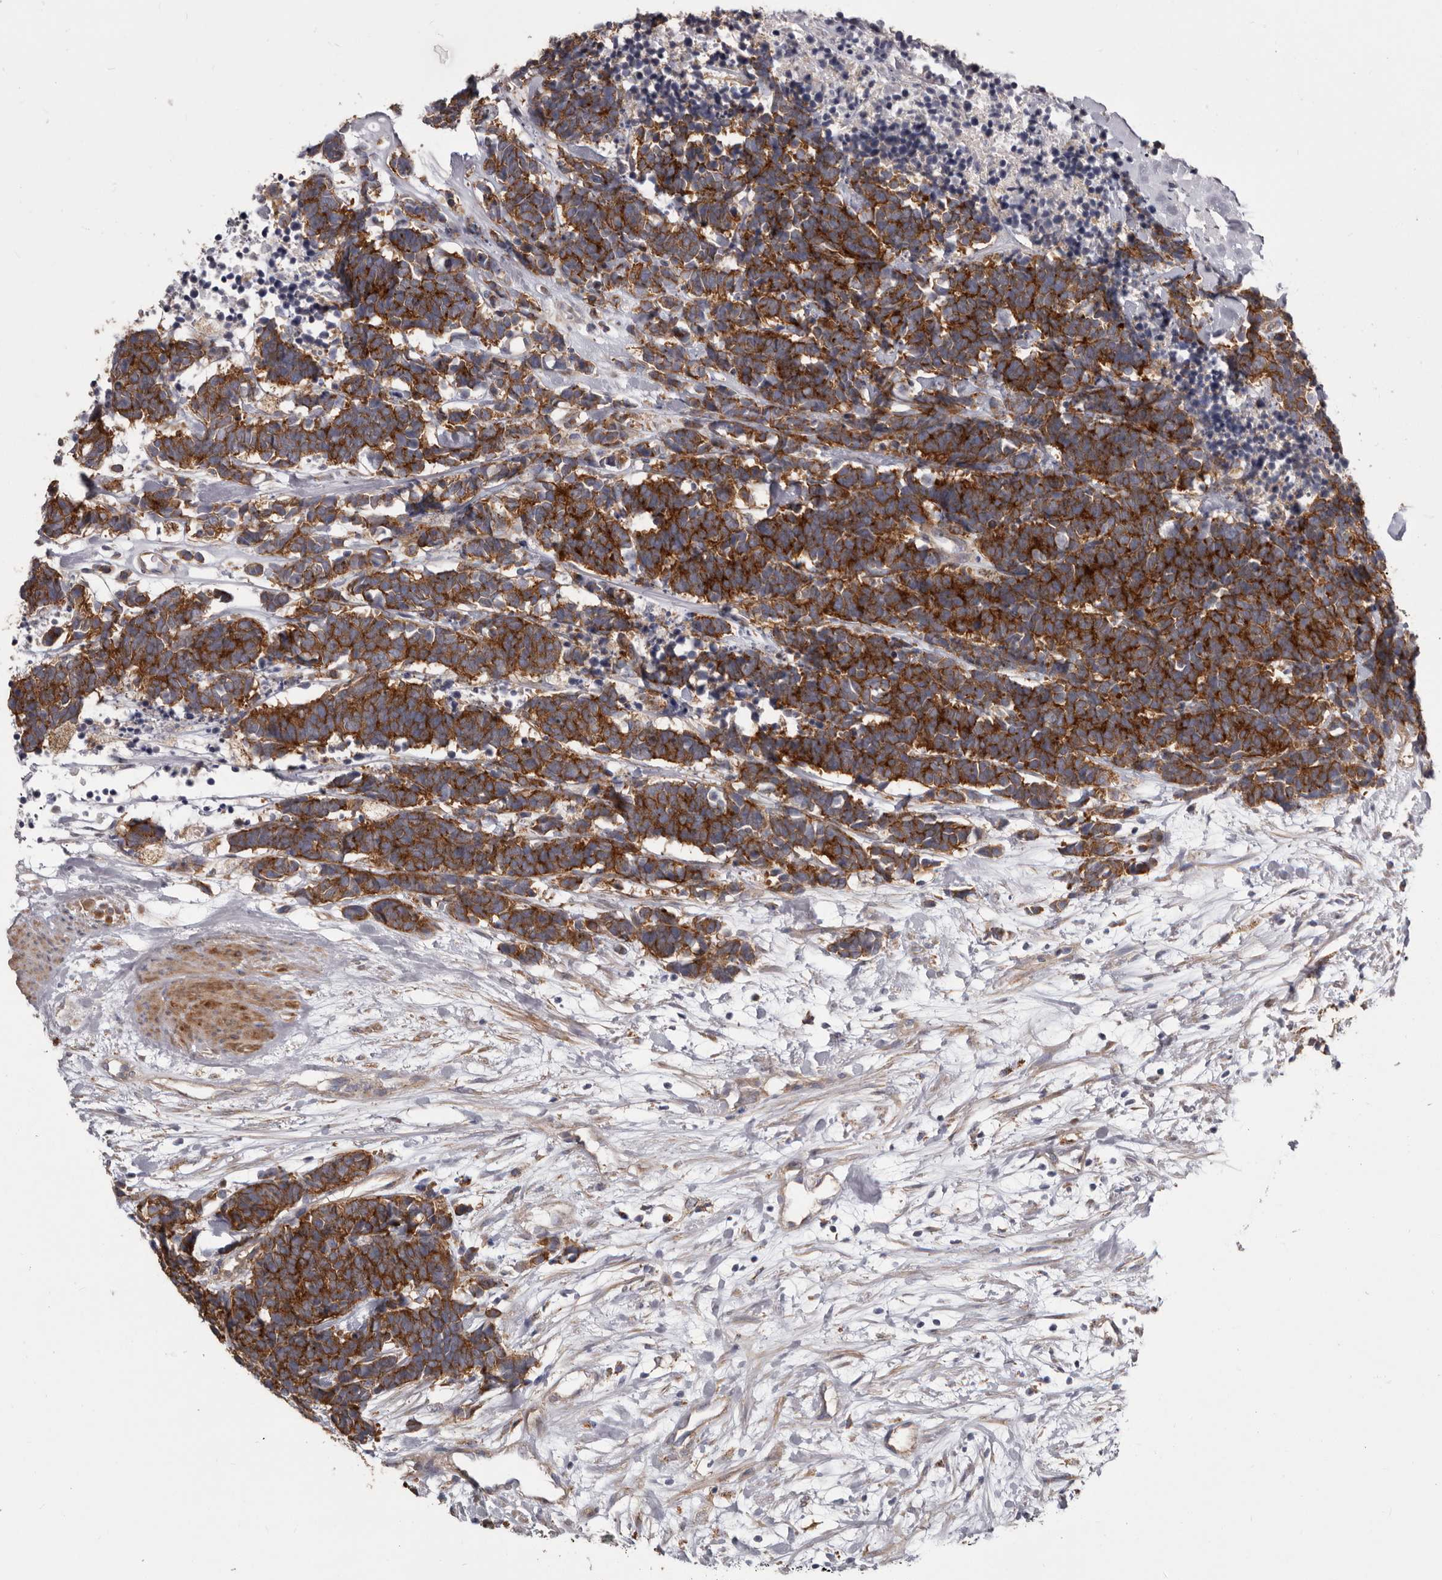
{"staining": {"intensity": "strong", "quantity": ">75%", "location": "cytoplasmic/membranous"}, "tissue": "carcinoid", "cell_type": "Tumor cells", "image_type": "cancer", "snomed": [{"axis": "morphology", "description": "Carcinoma, NOS"}, {"axis": "morphology", "description": "Carcinoid, malignant, NOS"}, {"axis": "topography", "description": "Urinary bladder"}], "caption": "Carcinoid was stained to show a protein in brown. There is high levels of strong cytoplasmic/membranous positivity in approximately >75% of tumor cells.", "gene": "ENAH", "patient": {"sex": "male", "age": 57}}